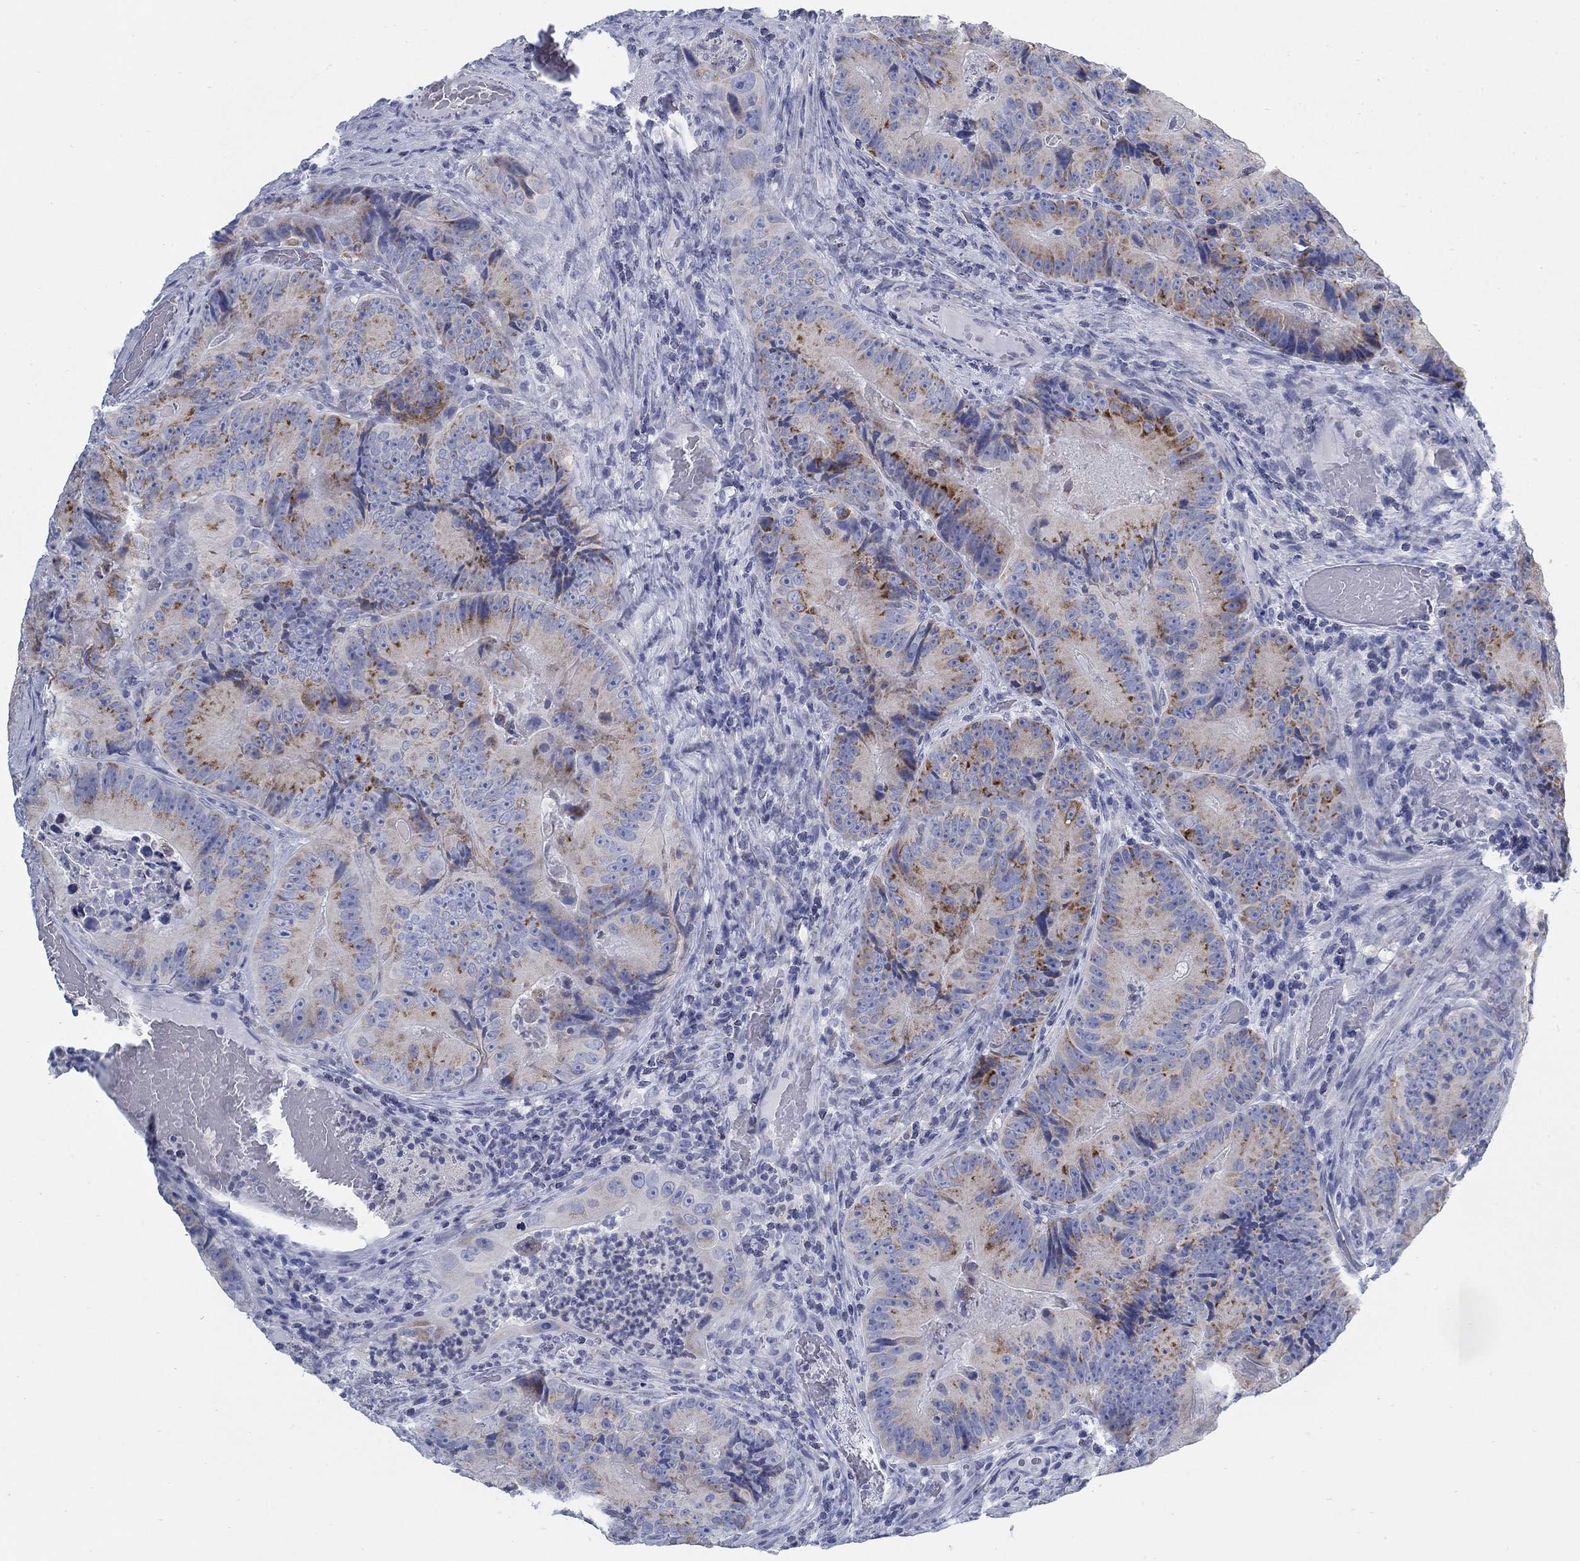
{"staining": {"intensity": "strong", "quantity": "25%-75%", "location": "cytoplasmic/membranous"}, "tissue": "colorectal cancer", "cell_type": "Tumor cells", "image_type": "cancer", "snomed": [{"axis": "morphology", "description": "Adenocarcinoma, NOS"}, {"axis": "topography", "description": "Colon"}], "caption": "A high-resolution photomicrograph shows immunohistochemistry (IHC) staining of colorectal cancer, which shows strong cytoplasmic/membranous positivity in about 25%-75% of tumor cells.", "gene": "SCCPDH", "patient": {"sex": "female", "age": 86}}